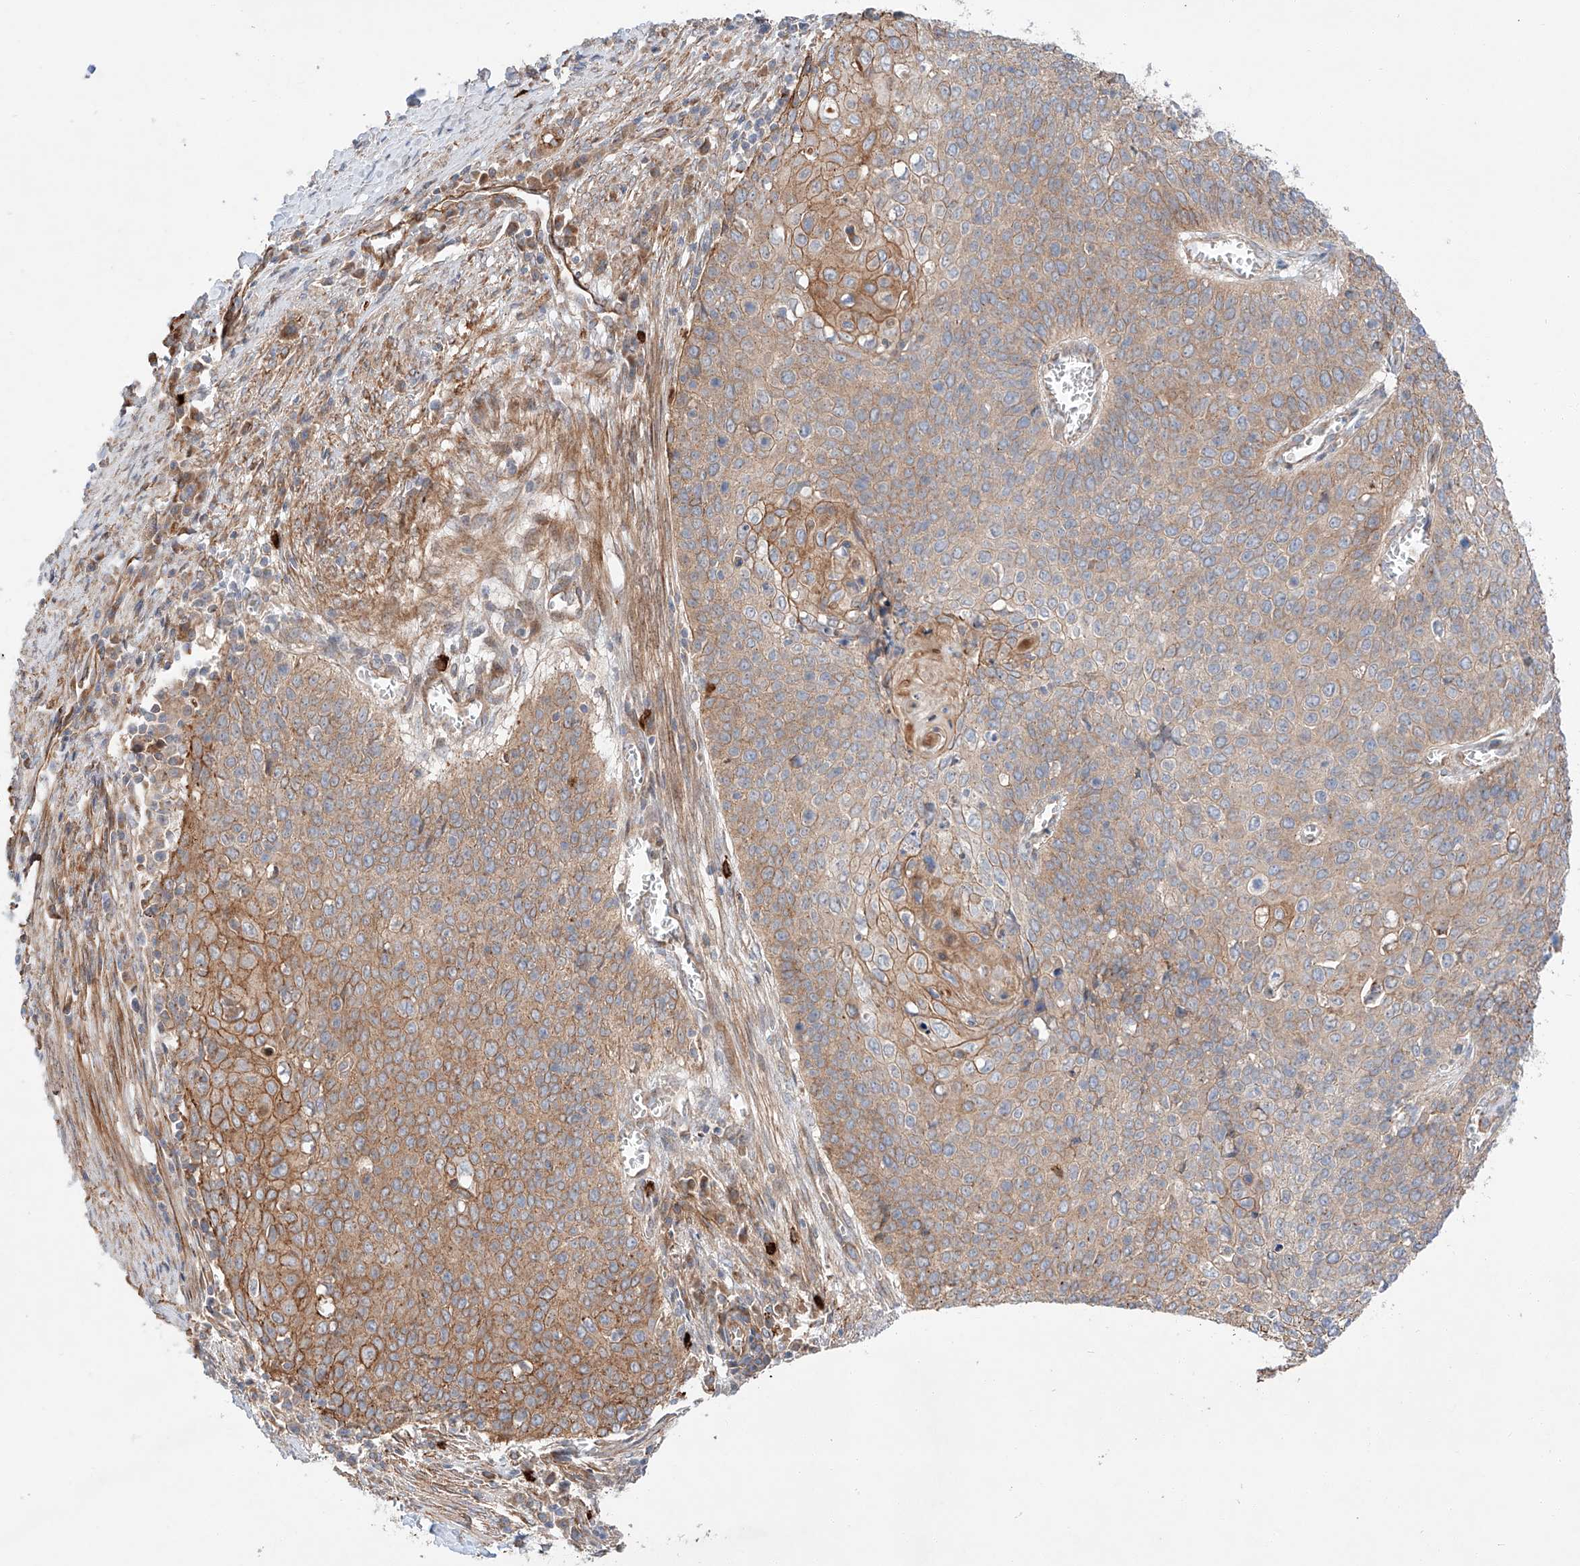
{"staining": {"intensity": "moderate", "quantity": ">75%", "location": "cytoplasmic/membranous"}, "tissue": "cervical cancer", "cell_type": "Tumor cells", "image_type": "cancer", "snomed": [{"axis": "morphology", "description": "Squamous cell carcinoma, NOS"}, {"axis": "topography", "description": "Cervix"}], "caption": "A brown stain highlights moderate cytoplasmic/membranous positivity of a protein in cervical squamous cell carcinoma tumor cells. The staining is performed using DAB (3,3'-diaminobenzidine) brown chromogen to label protein expression. The nuclei are counter-stained blue using hematoxylin.", "gene": "MINDY4", "patient": {"sex": "female", "age": 39}}